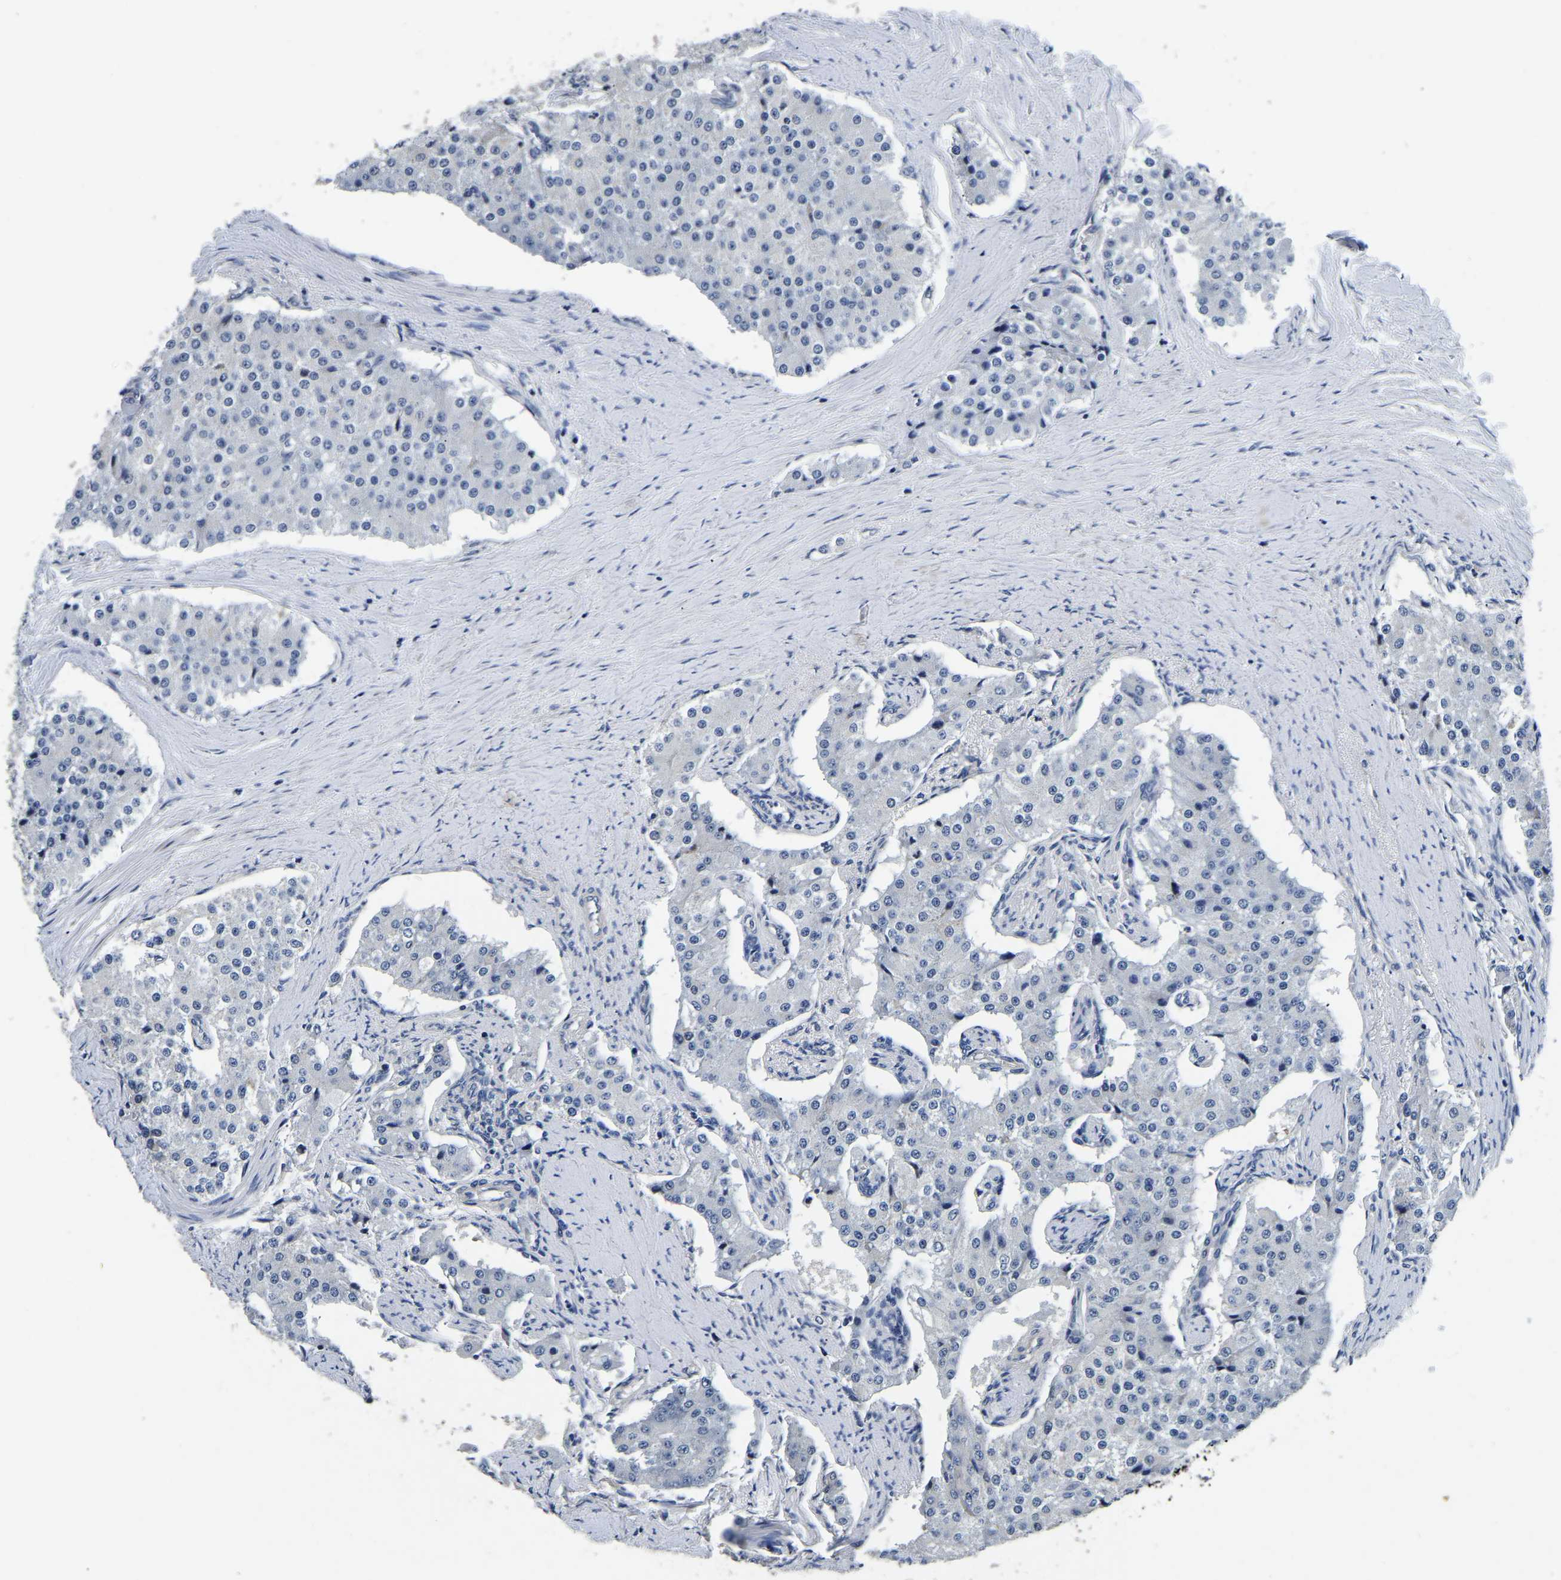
{"staining": {"intensity": "negative", "quantity": "none", "location": "none"}, "tissue": "carcinoid", "cell_type": "Tumor cells", "image_type": "cancer", "snomed": [{"axis": "morphology", "description": "Carcinoid, malignant, NOS"}, {"axis": "topography", "description": "Colon"}], "caption": "Tumor cells show no significant protein staining in carcinoid (malignant).", "gene": "KCTD17", "patient": {"sex": "female", "age": 52}}